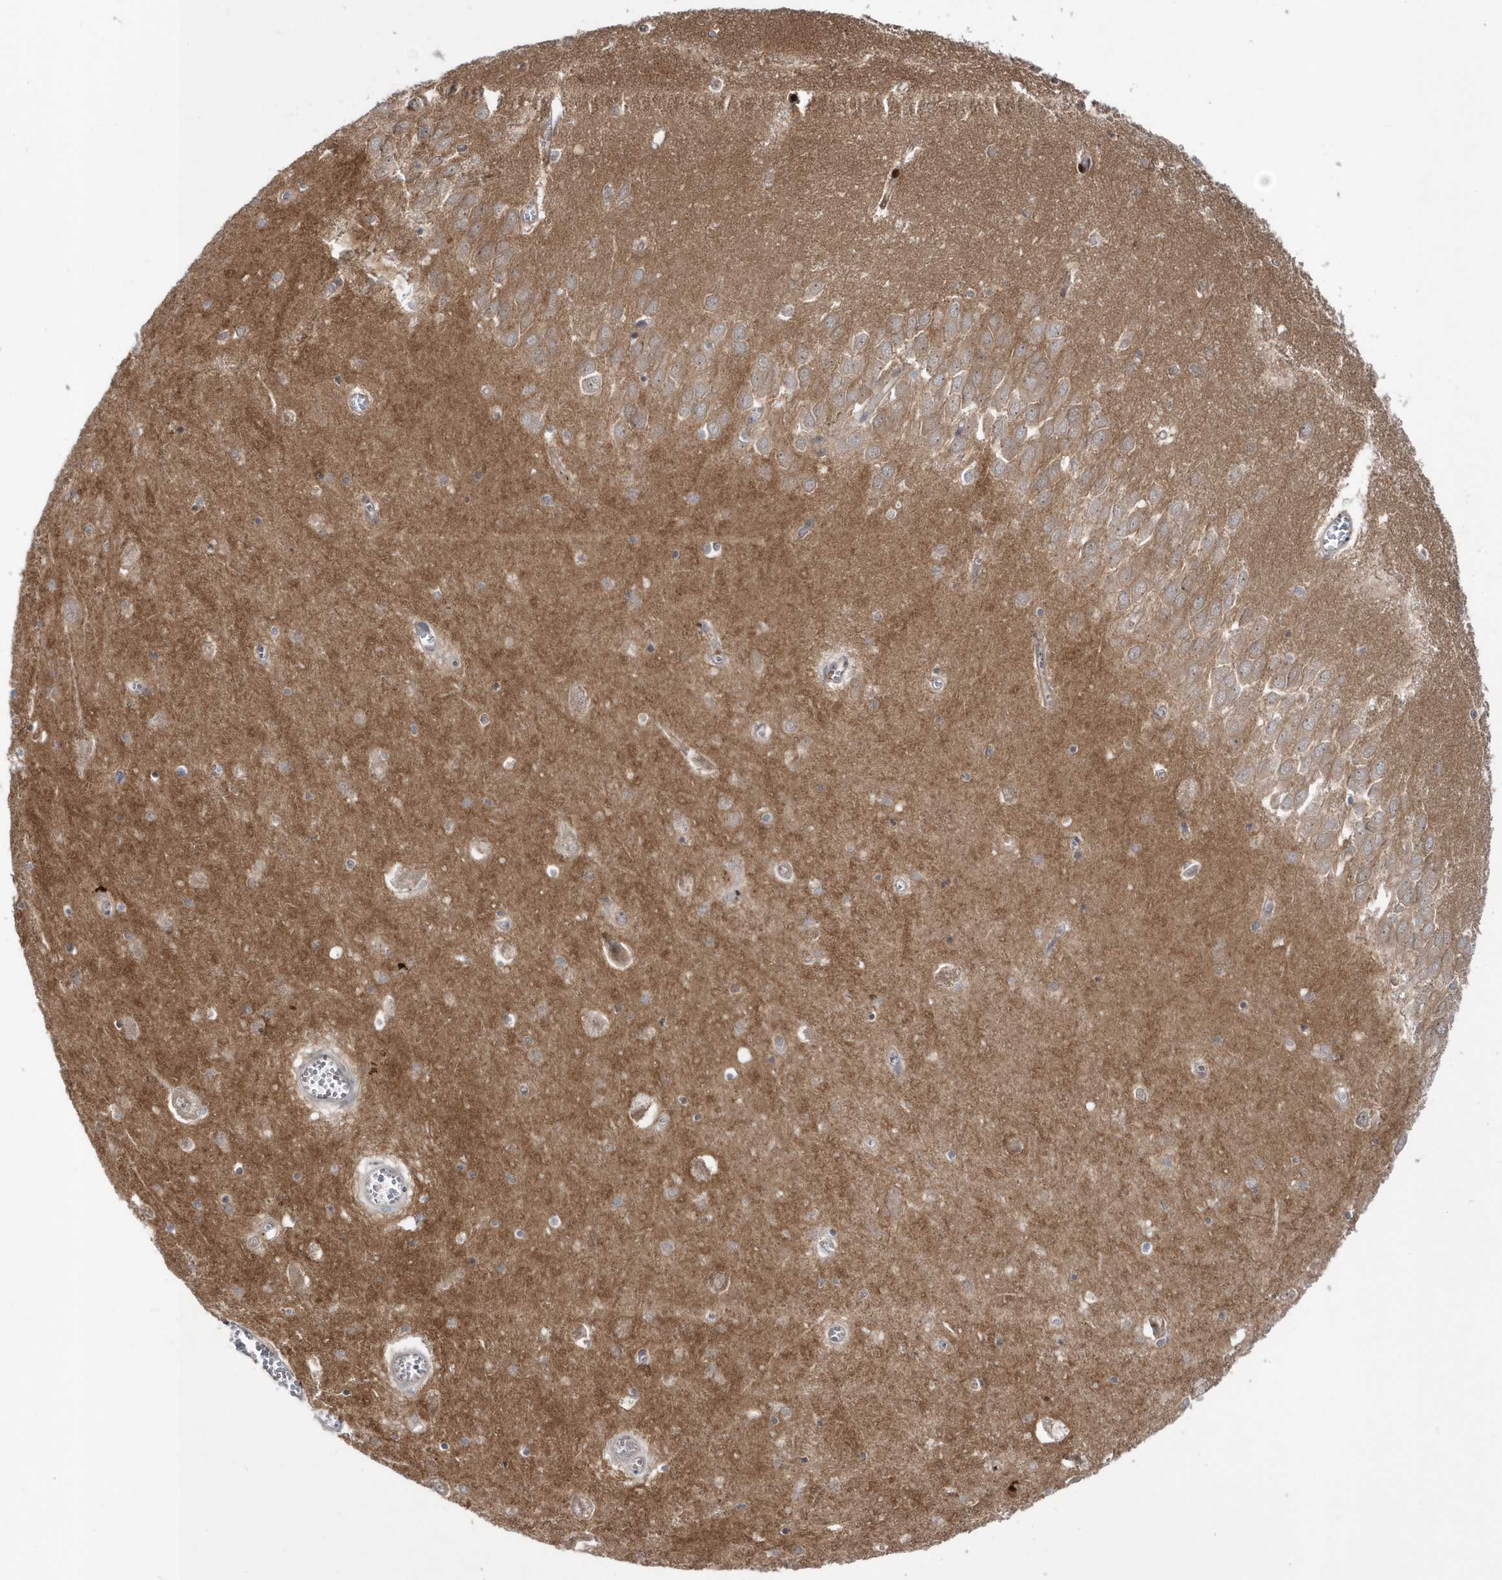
{"staining": {"intensity": "negative", "quantity": "none", "location": "none"}, "tissue": "hippocampus", "cell_type": "Glial cells", "image_type": "normal", "snomed": [{"axis": "morphology", "description": "Normal tissue, NOS"}, {"axis": "topography", "description": "Hippocampus"}], "caption": "Immunohistochemical staining of benign hippocampus displays no significant staining in glial cells. Nuclei are stained in blue.", "gene": "DSPP", "patient": {"sex": "male", "age": 70}}